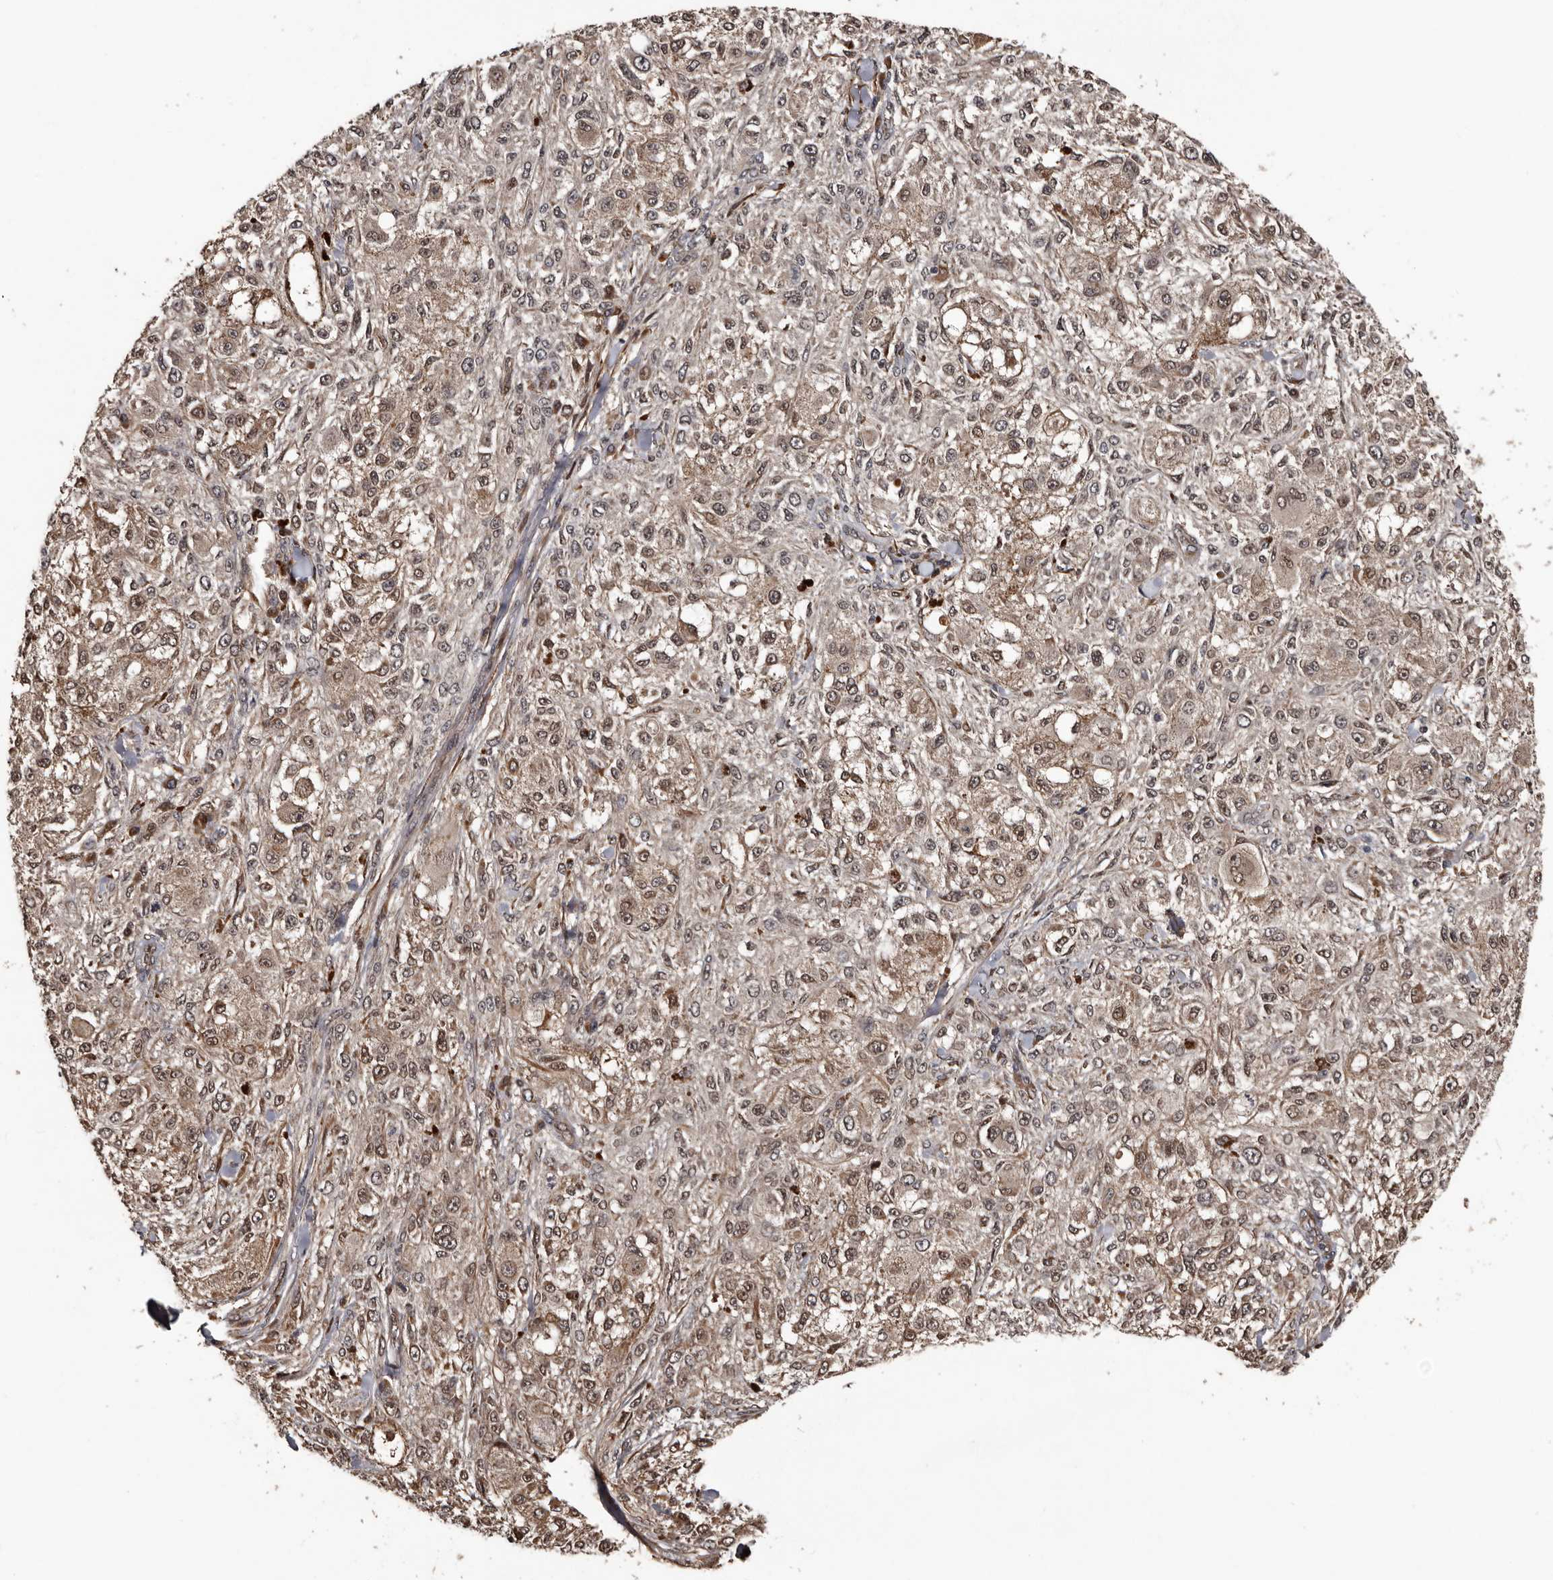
{"staining": {"intensity": "moderate", "quantity": "25%-75%", "location": "cytoplasmic/membranous,nuclear"}, "tissue": "melanoma", "cell_type": "Tumor cells", "image_type": "cancer", "snomed": [{"axis": "morphology", "description": "Necrosis, NOS"}, {"axis": "morphology", "description": "Malignant melanoma, NOS"}, {"axis": "topography", "description": "Skin"}], "caption": "Immunohistochemistry micrograph of neoplastic tissue: melanoma stained using immunohistochemistry (IHC) reveals medium levels of moderate protein expression localized specifically in the cytoplasmic/membranous and nuclear of tumor cells, appearing as a cytoplasmic/membranous and nuclear brown color.", "gene": "SERTAD4", "patient": {"sex": "female", "age": 87}}